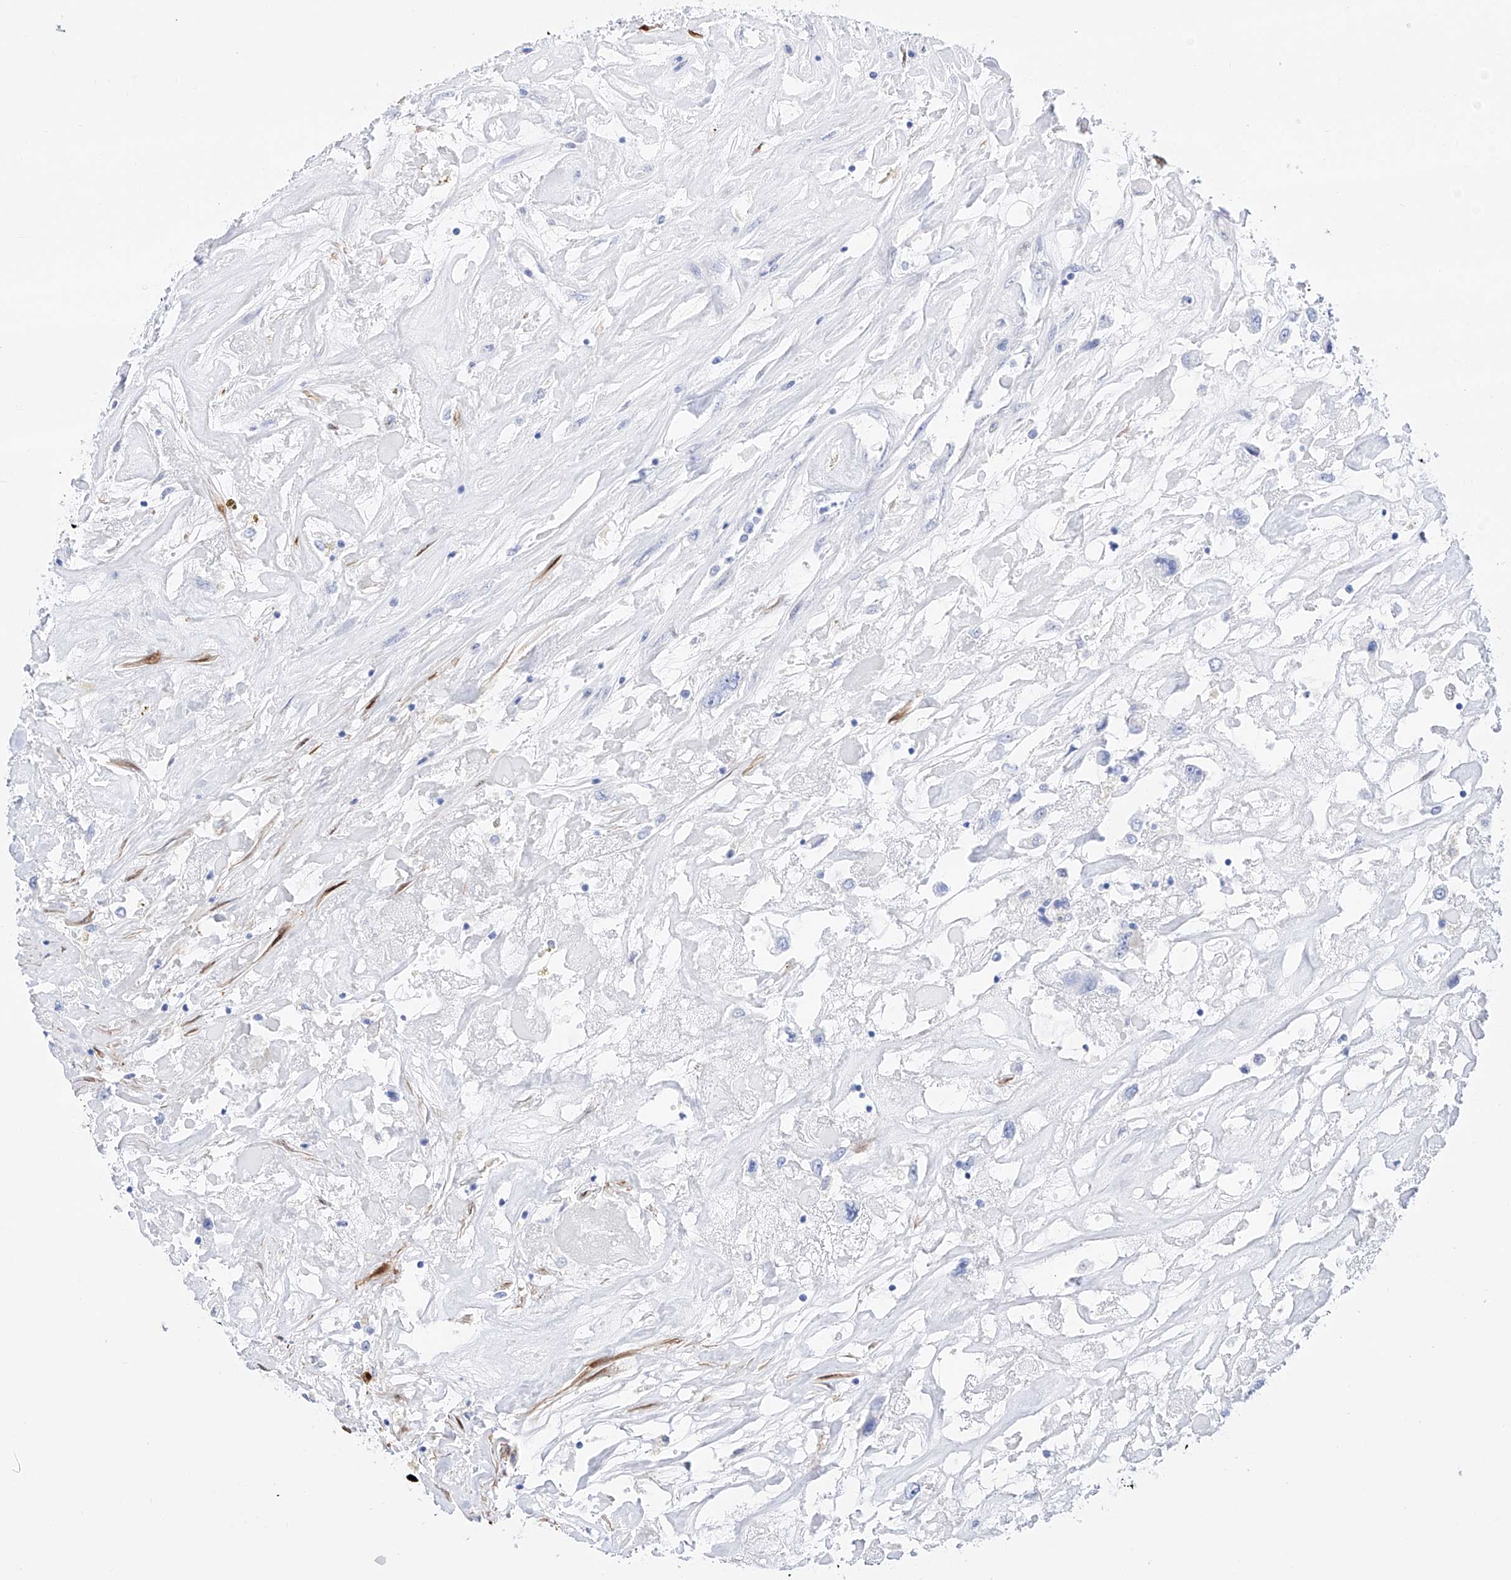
{"staining": {"intensity": "negative", "quantity": "none", "location": "none"}, "tissue": "renal cancer", "cell_type": "Tumor cells", "image_type": "cancer", "snomed": [{"axis": "morphology", "description": "Adenocarcinoma, NOS"}, {"axis": "topography", "description": "Kidney"}], "caption": "The photomicrograph shows no staining of tumor cells in renal adenocarcinoma. (DAB (3,3'-diaminobenzidine) IHC with hematoxylin counter stain).", "gene": "TRPC7", "patient": {"sex": "female", "age": 52}}